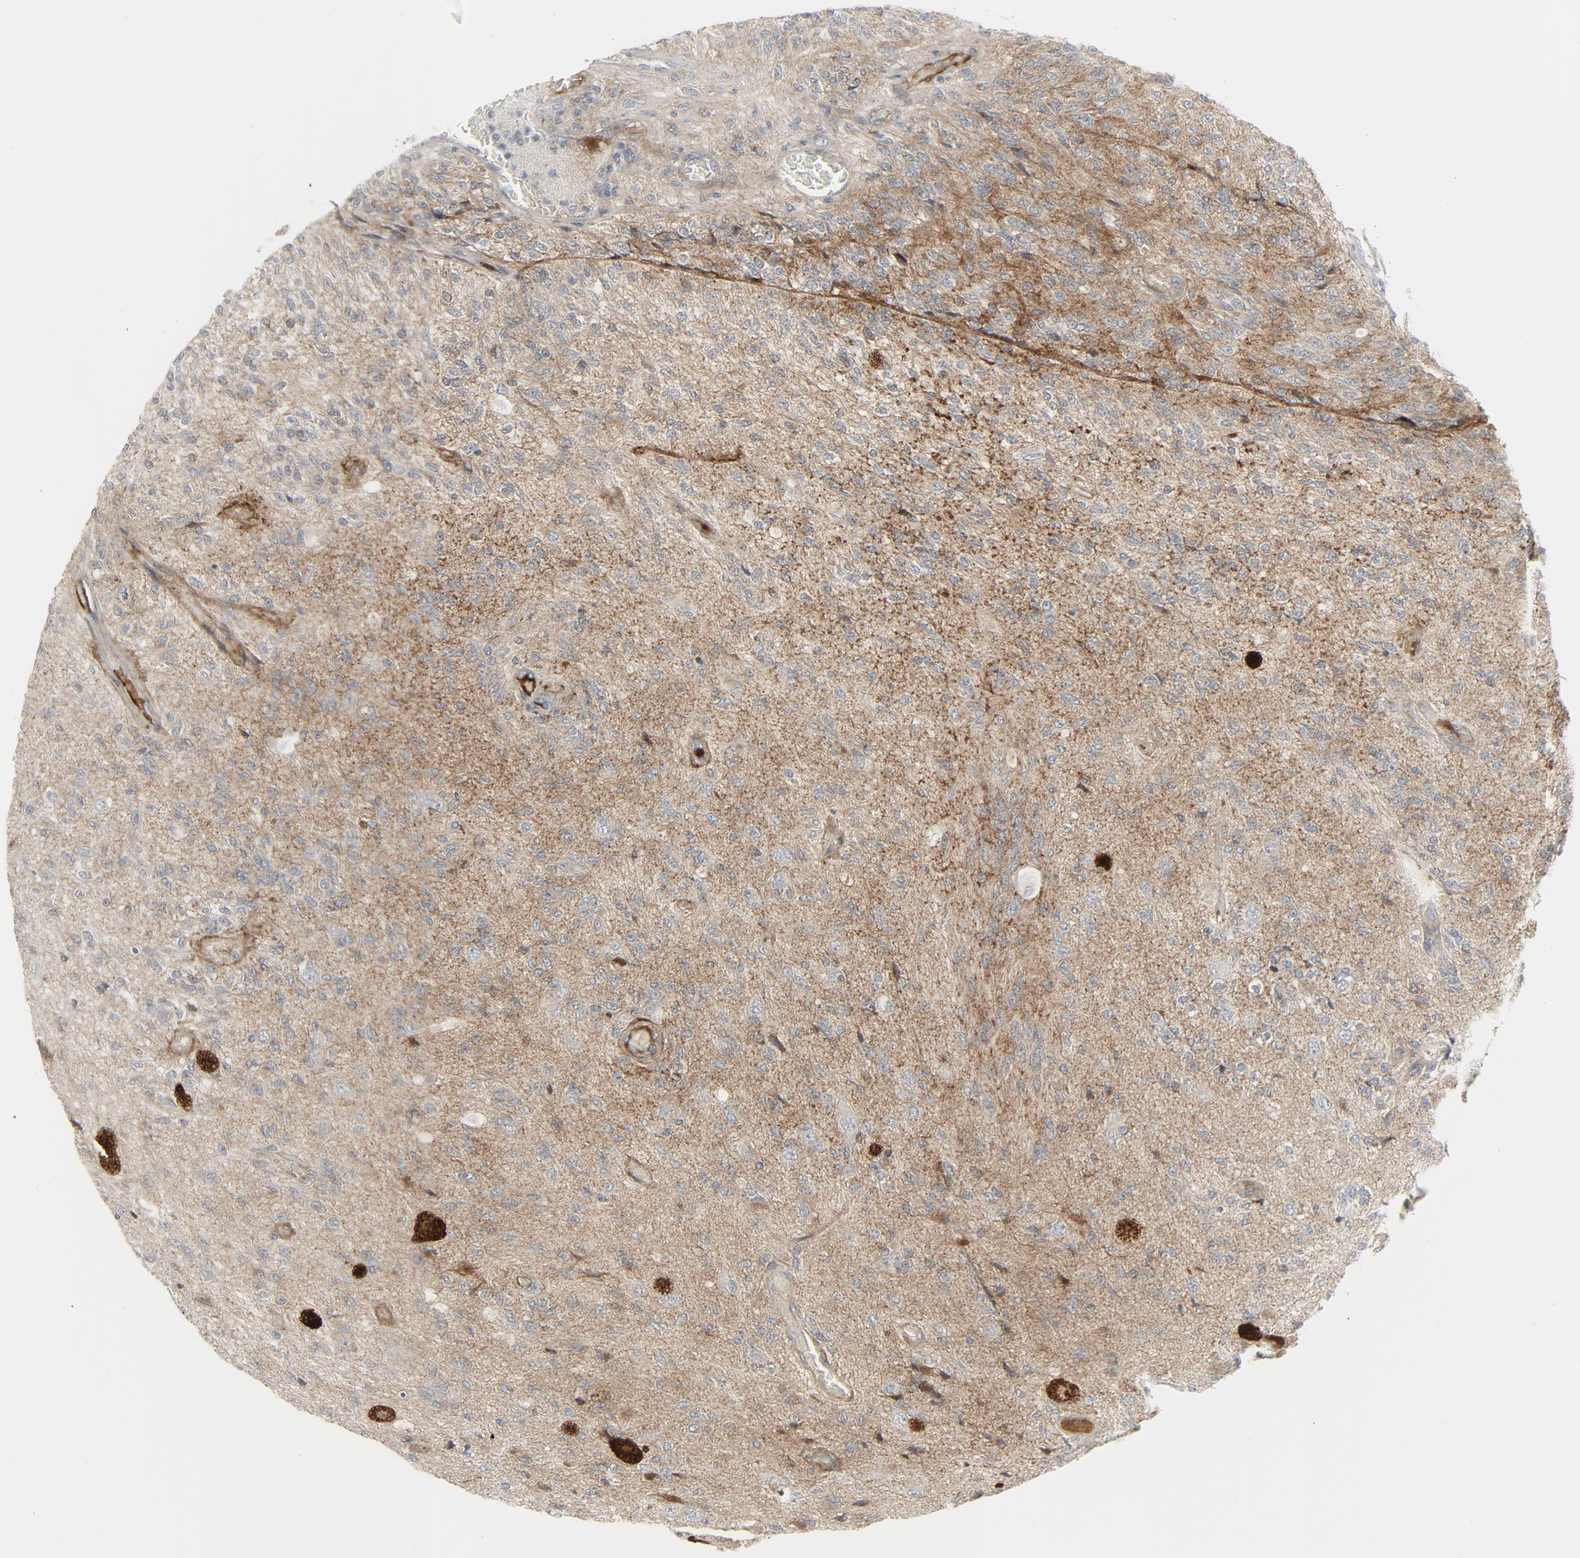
{"staining": {"intensity": "strong", "quantity": "<25%", "location": "cytoplasmic/membranous"}, "tissue": "glioma", "cell_type": "Tumor cells", "image_type": "cancer", "snomed": [{"axis": "morphology", "description": "Normal tissue, NOS"}, {"axis": "morphology", "description": "Glioma, malignant, High grade"}, {"axis": "topography", "description": "Cerebral cortex"}], "caption": "The immunohistochemical stain highlights strong cytoplasmic/membranous positivity in tumor cells of glioma tissue.", "gene": "FGFR3", "patient": {"sex": "male", "age": 77}}